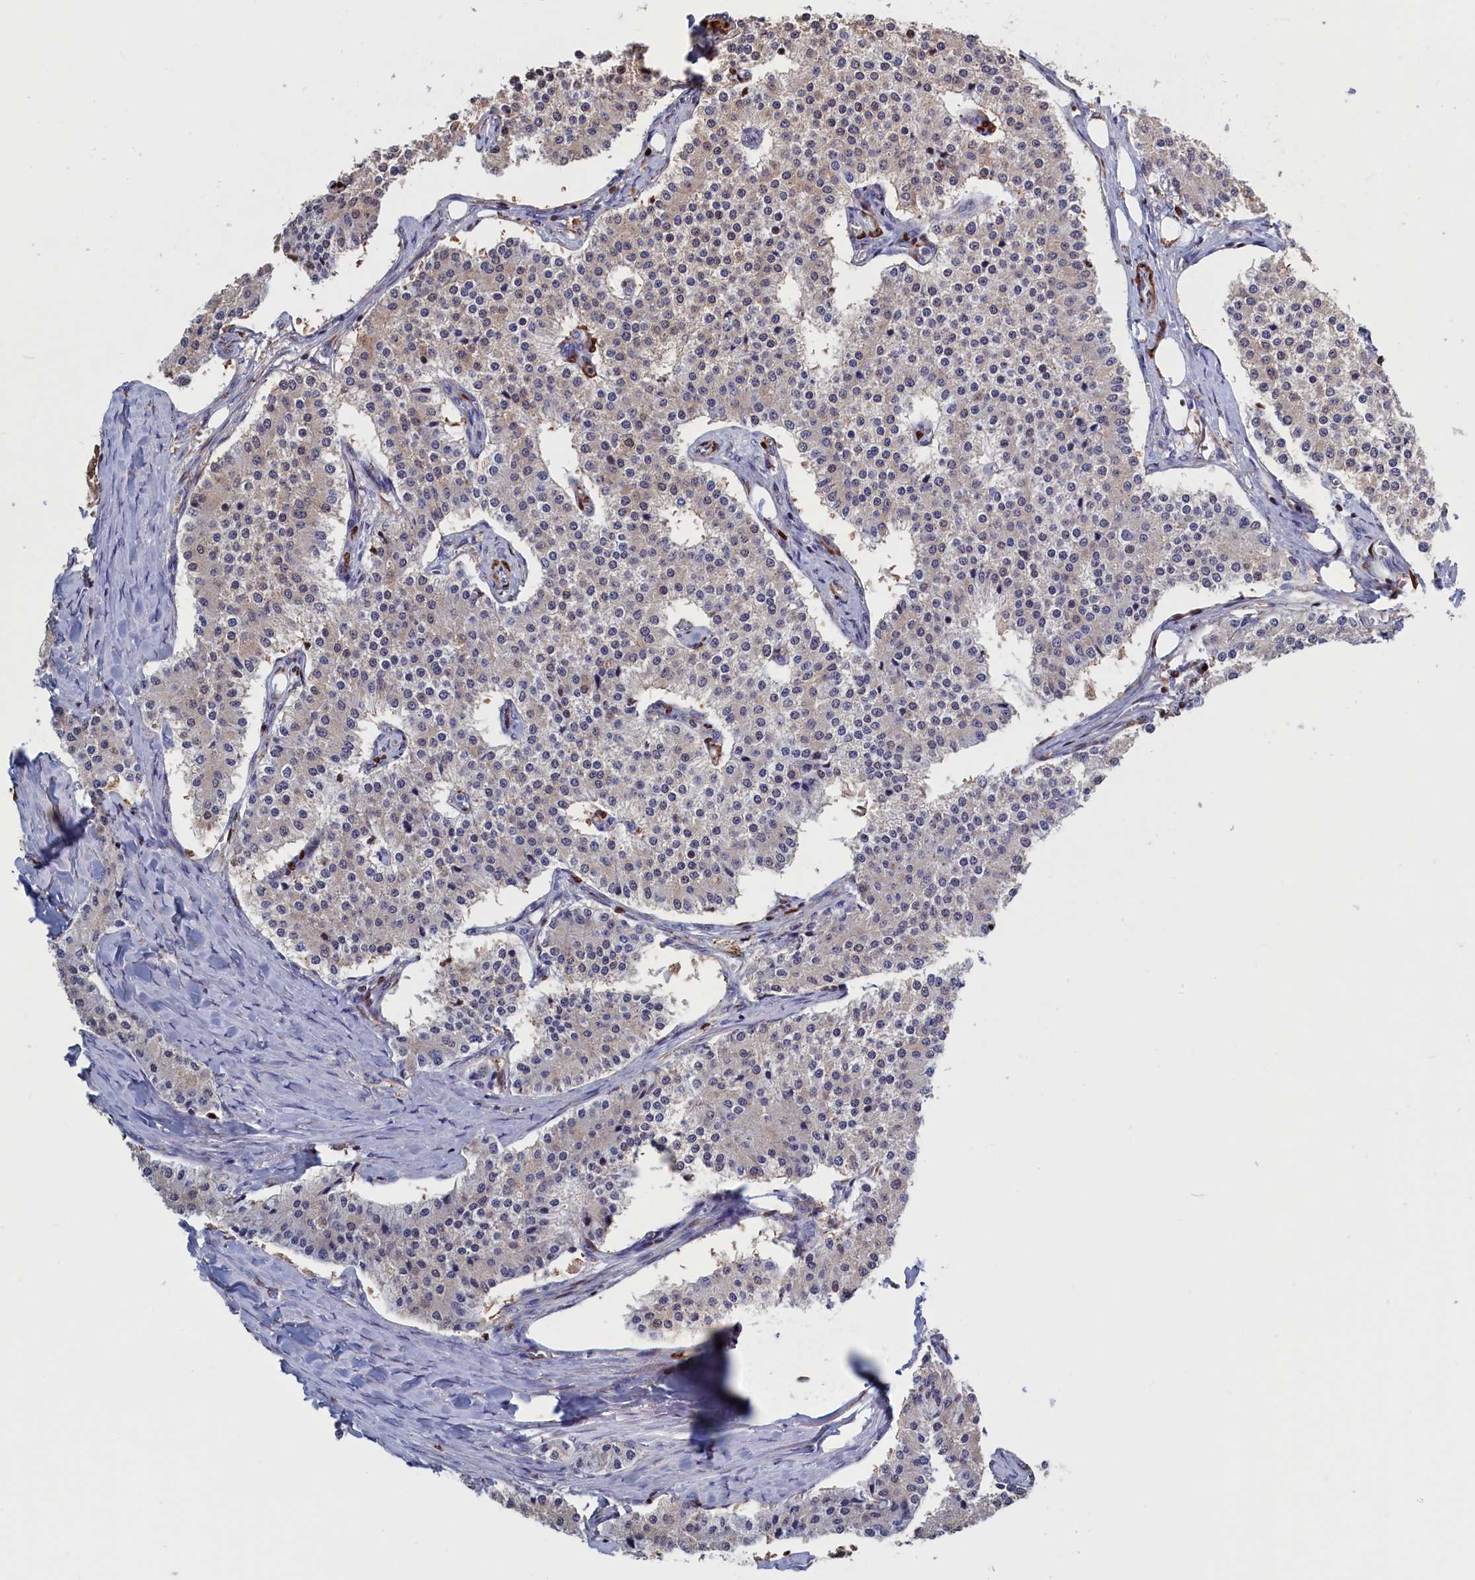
{"staining": {"intensity": "negative", "quantity": "none", "location": "none"}, "tissue": "carcinoid", "cell_type": "Tumor cells", "image_type": "cancer", "snomed": [{"axis": "morphology", "description": "Carcinoid, malignant, NOS"}, {"axis": "topography", "description": "Colon"}], "caption": "Tumor cells show no significant staining in carcinoid.", "gene": "CRIP1", "patient": {"sex": "female", "age": 52}}